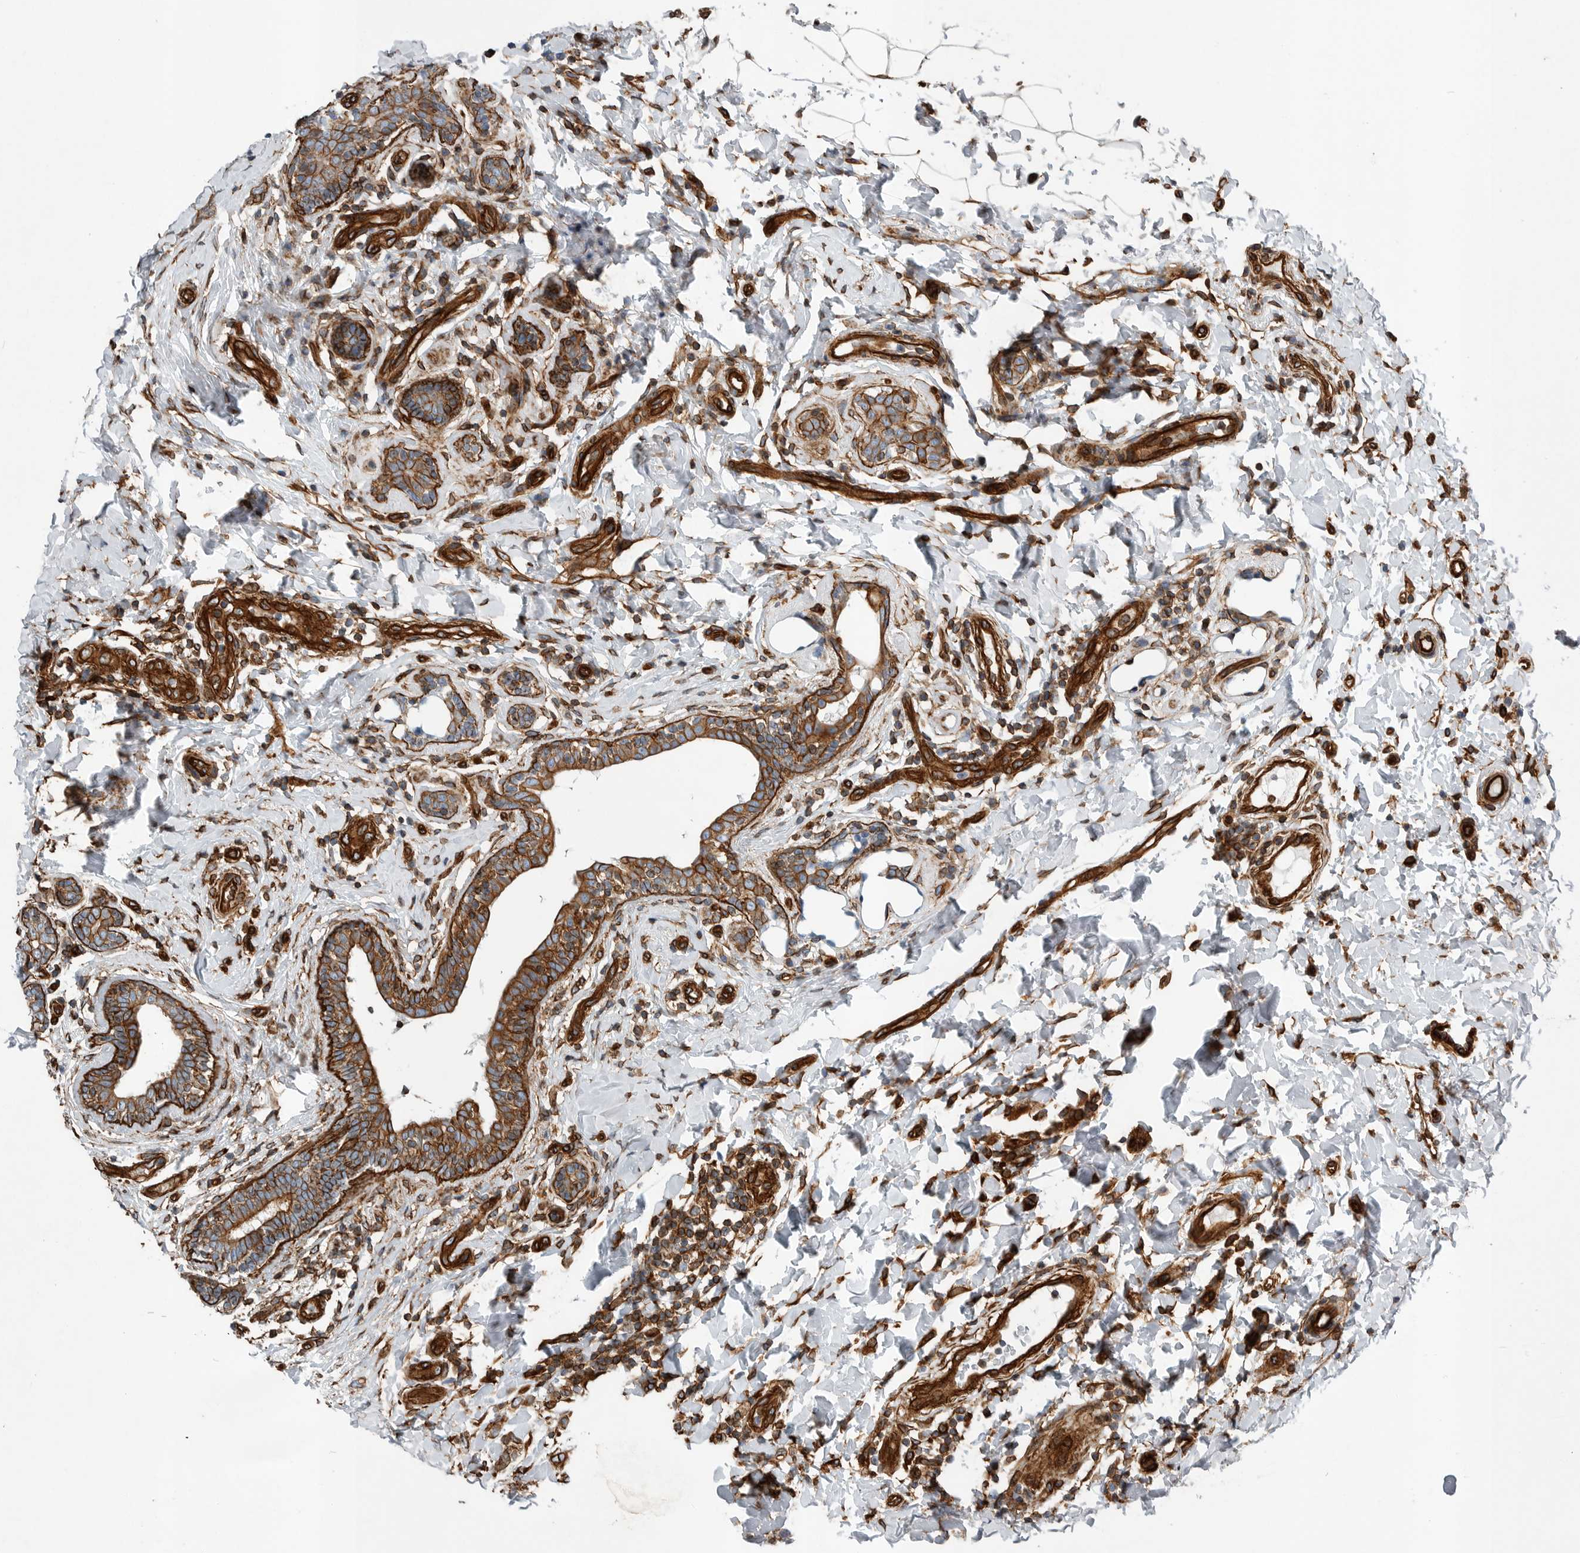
{"staining": {"intensity": "strong", "quantity": ">75%", "location": "cytoplasmic/membranous"}, "tissue": "breast cancer", "cell_type": "Tumor cells", "image_type": "cancer", "snomed": [{"axis": "morphology", "description": "Normal tissue, NOS"}, {"axis": "morphology", "description": "Lobular carcinoma"}, {"axis": "topography", "description": "Breast"}], "caption": "Strong cytoplasmic/membranous staining is appreciated in about >75% of tumor cells in breast lobular carcinoma.", "gene": "PLEC", "patient": {"sex": "female", "age": 47}}